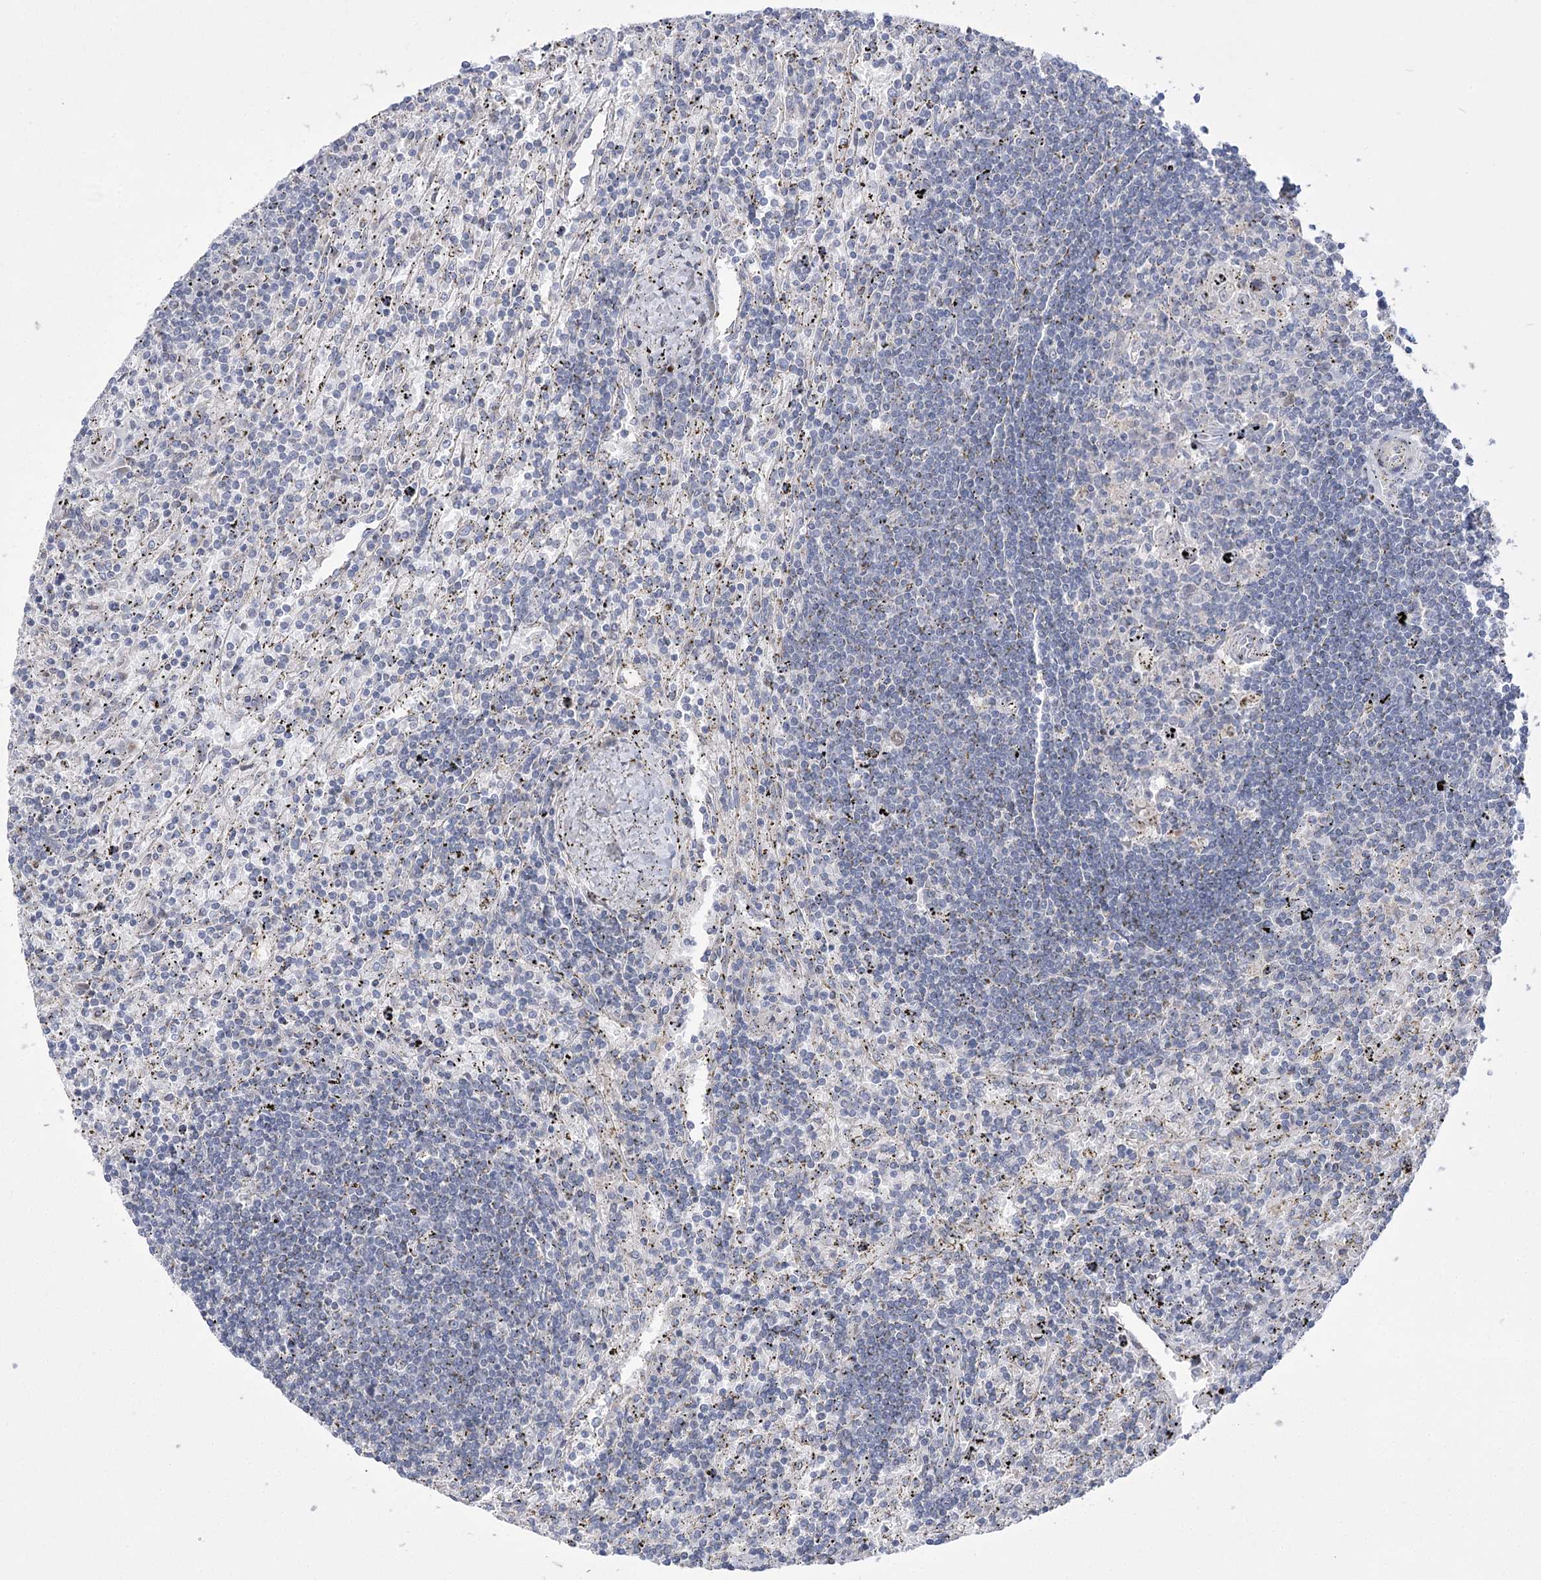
{"staining": {"intensity": "negative", "quantity": "none", "location": "none"}, "tissue": "lymphoma", "cell_type": "Tumor cells", "image_type": "cancer", "snomed": [{"axis": "morphology", "description": "Malignant lymphoma, non-Hodgkin's type, Low grade"}, {"axis": "topography", "description": "Spleen"}], "caption": "Protein analysis of low-grade malignant lymphoma, non-Hodgkin's type shows no significant staining in tumor cells.", "gene": "NME7", "patient": {"sex": "male", "age": 76}}